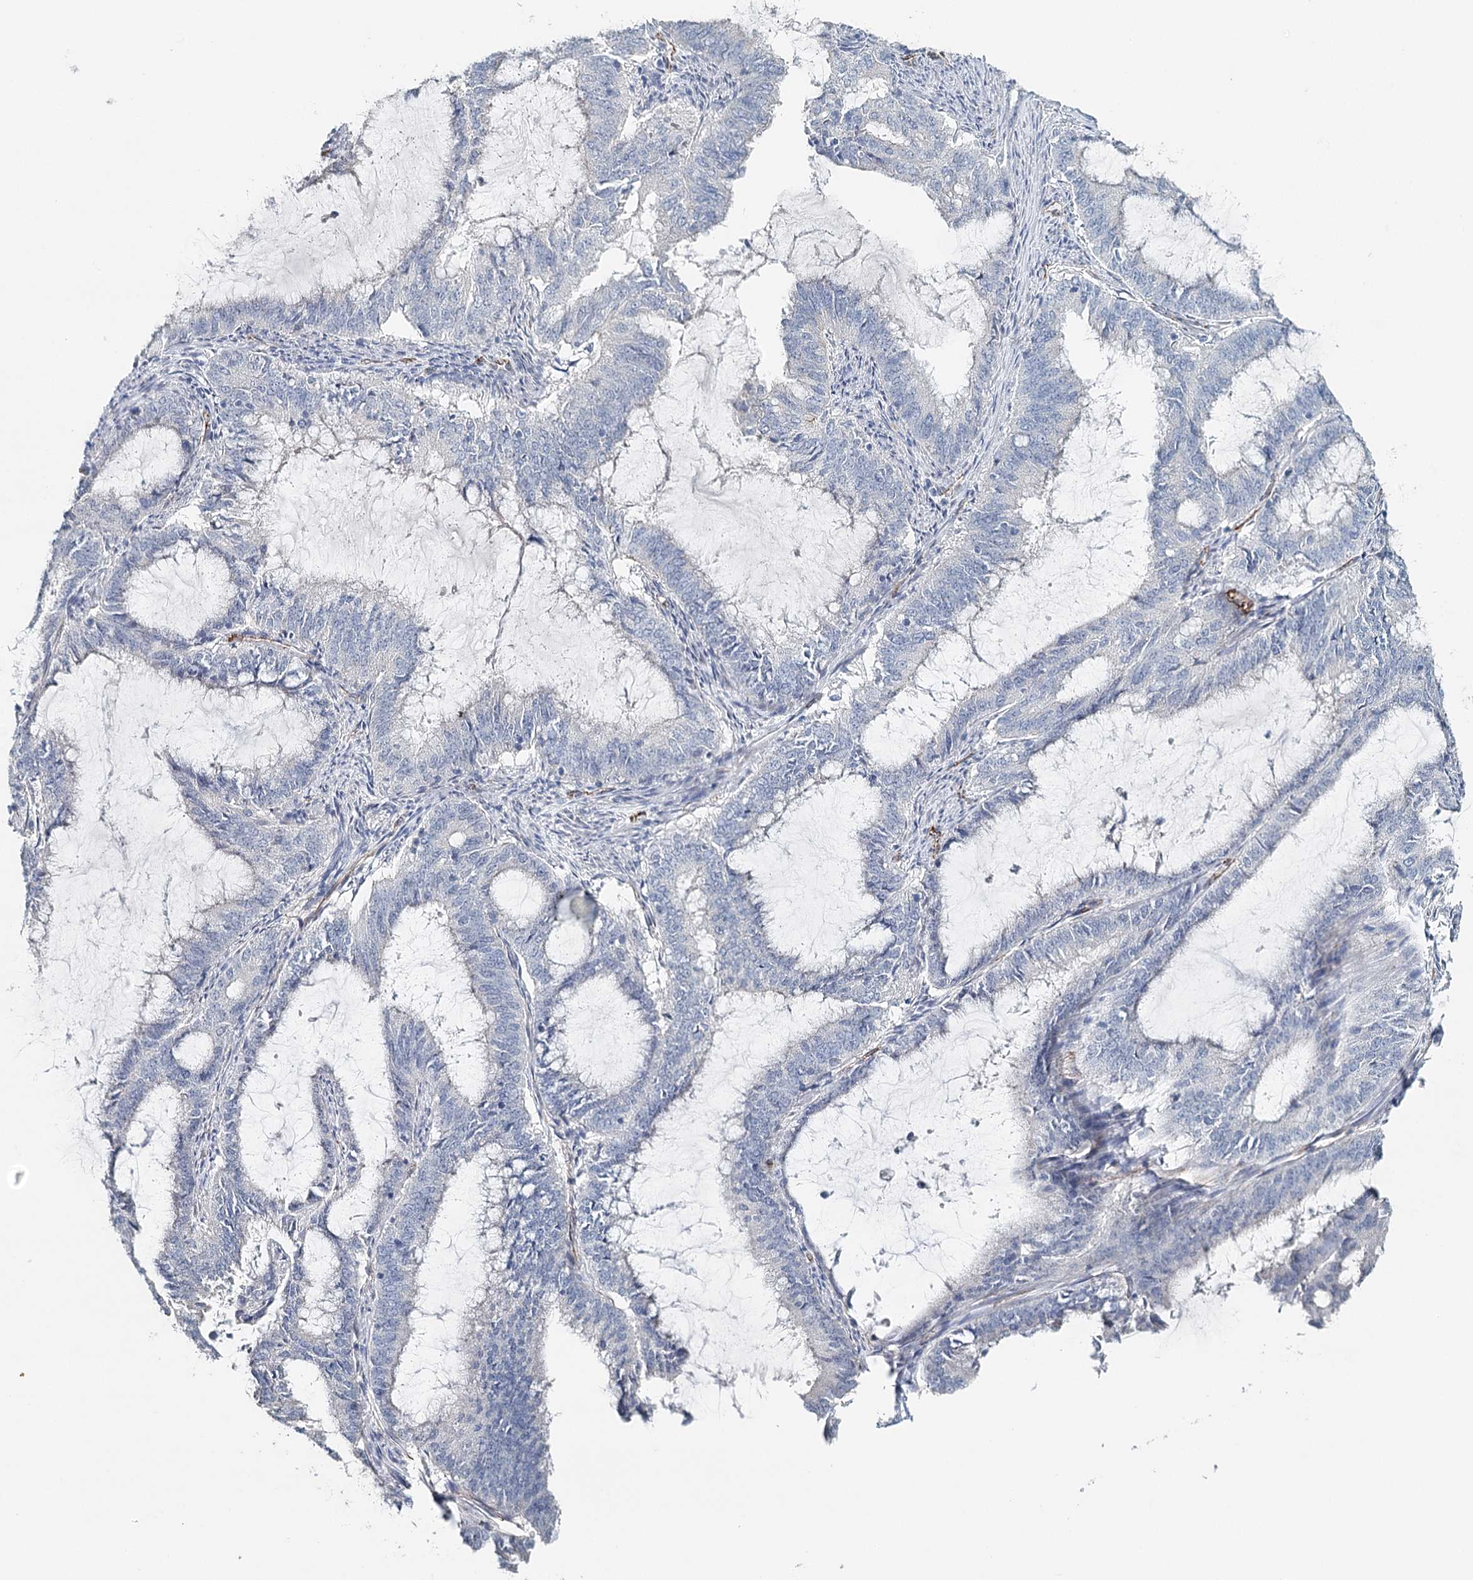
{"staining": {"intensity": "negative", "quantity": "none", "location": "none"}, "tissue": "endometrial cancer", "cell_type": "Tumor cells", "image_type": "cancer", "snomed": [{"axis": "morphology", "description": "Adenocarcinoma, NOS"}, {"axis": "topography", "description": "Endometrium"}], "caption": "High power microscopy histopathology image of an IHC image of adenocarcinoma (endometrial), revealing no significant positivity in tumor cells.", "gene": "SYNPO", "patient": {"sex": "female", "age": 51}}